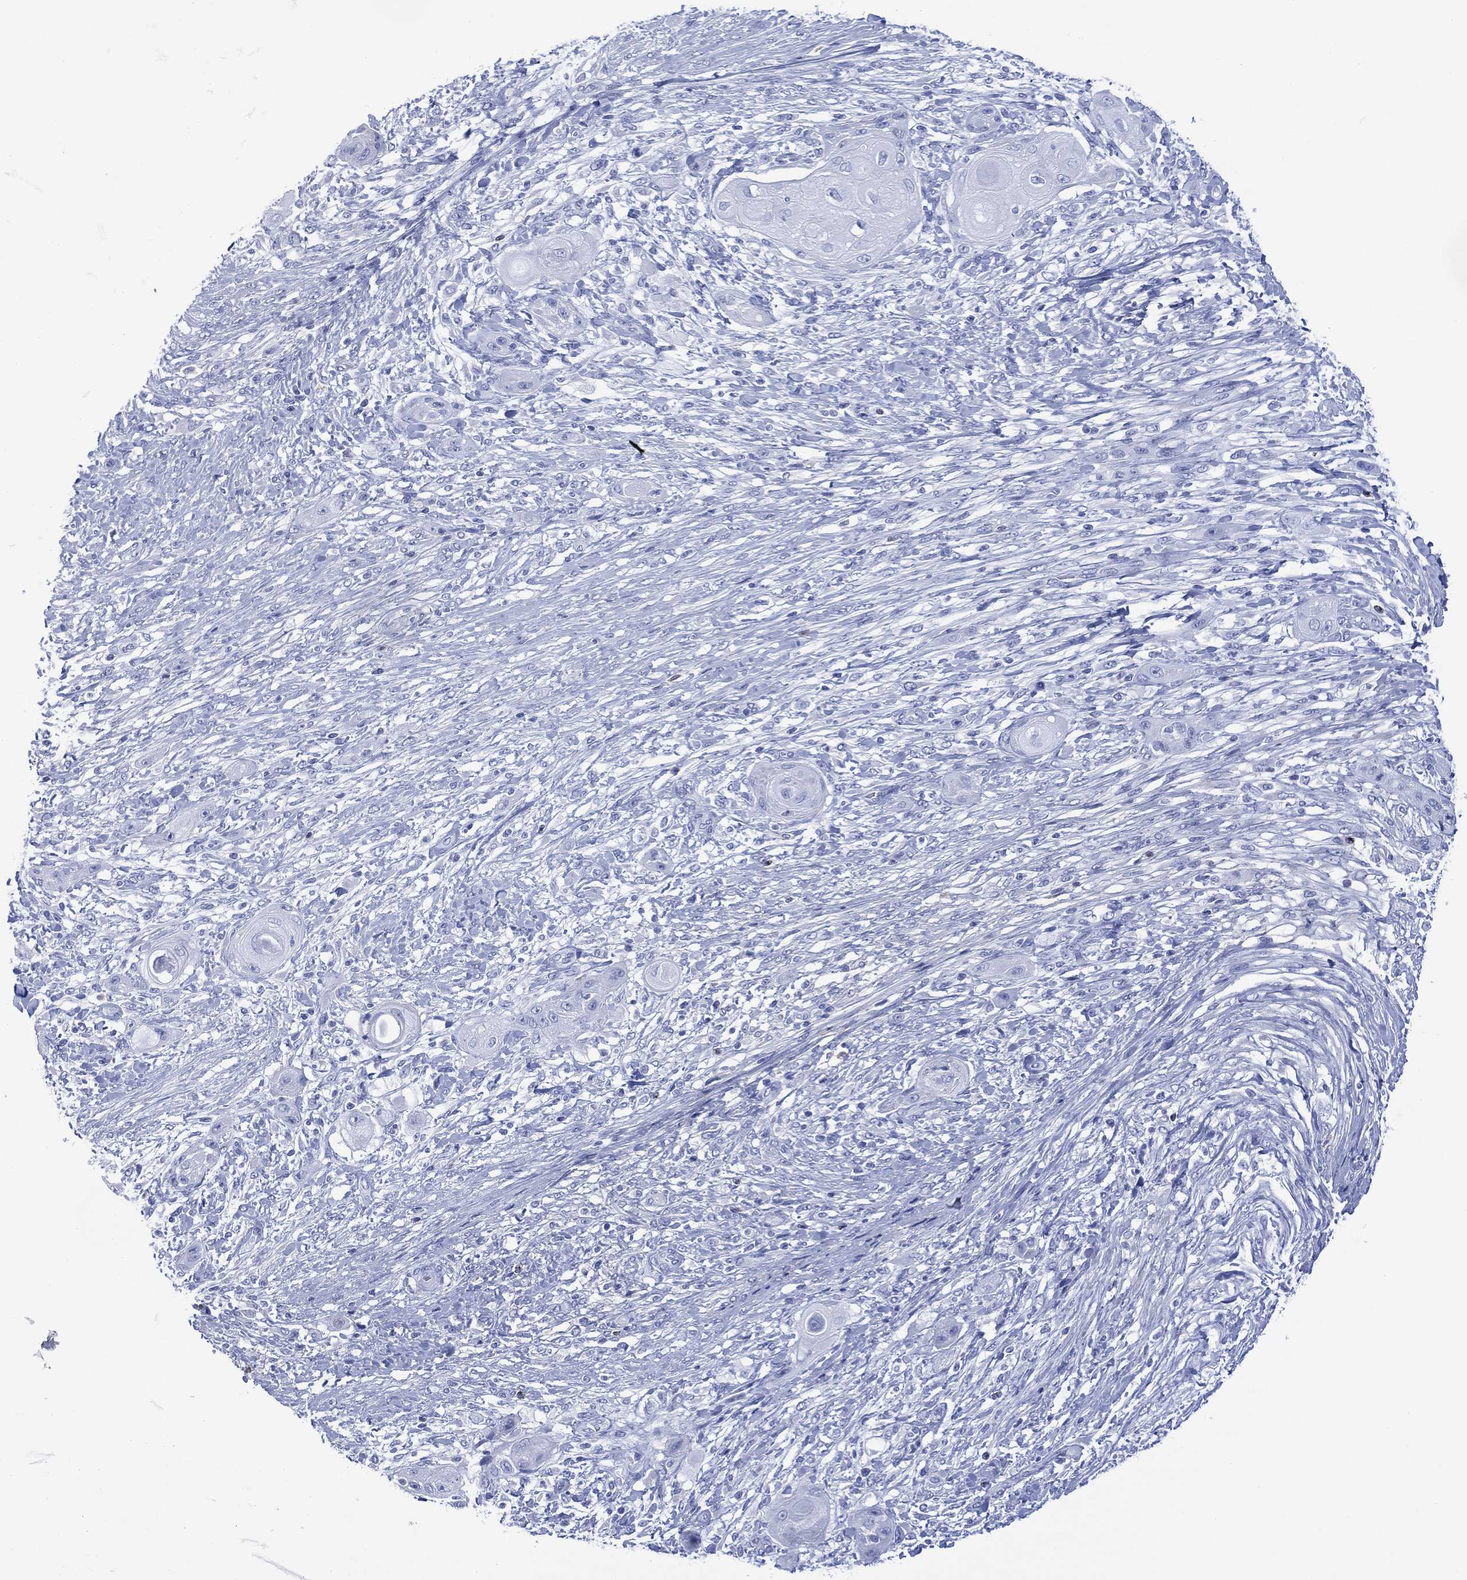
{"staining": {"intensity": "negative", "quantity": "none", "location": "none"}, "tissue": "skin cancer", "cell_type": "Tumor cells", "image_type": "cancer", "snomed": [{"axis": "morphology", "description": "Squamous cell carcinoma, NOS"}, {"axis": "topography", "description": "Skin"}], "caption": "Skin cancer was stained to show a protein in brown. There is no significant staining in tumor cells.", "gene": "DPP4", "patient": {"sex": "male", "age": 62}}